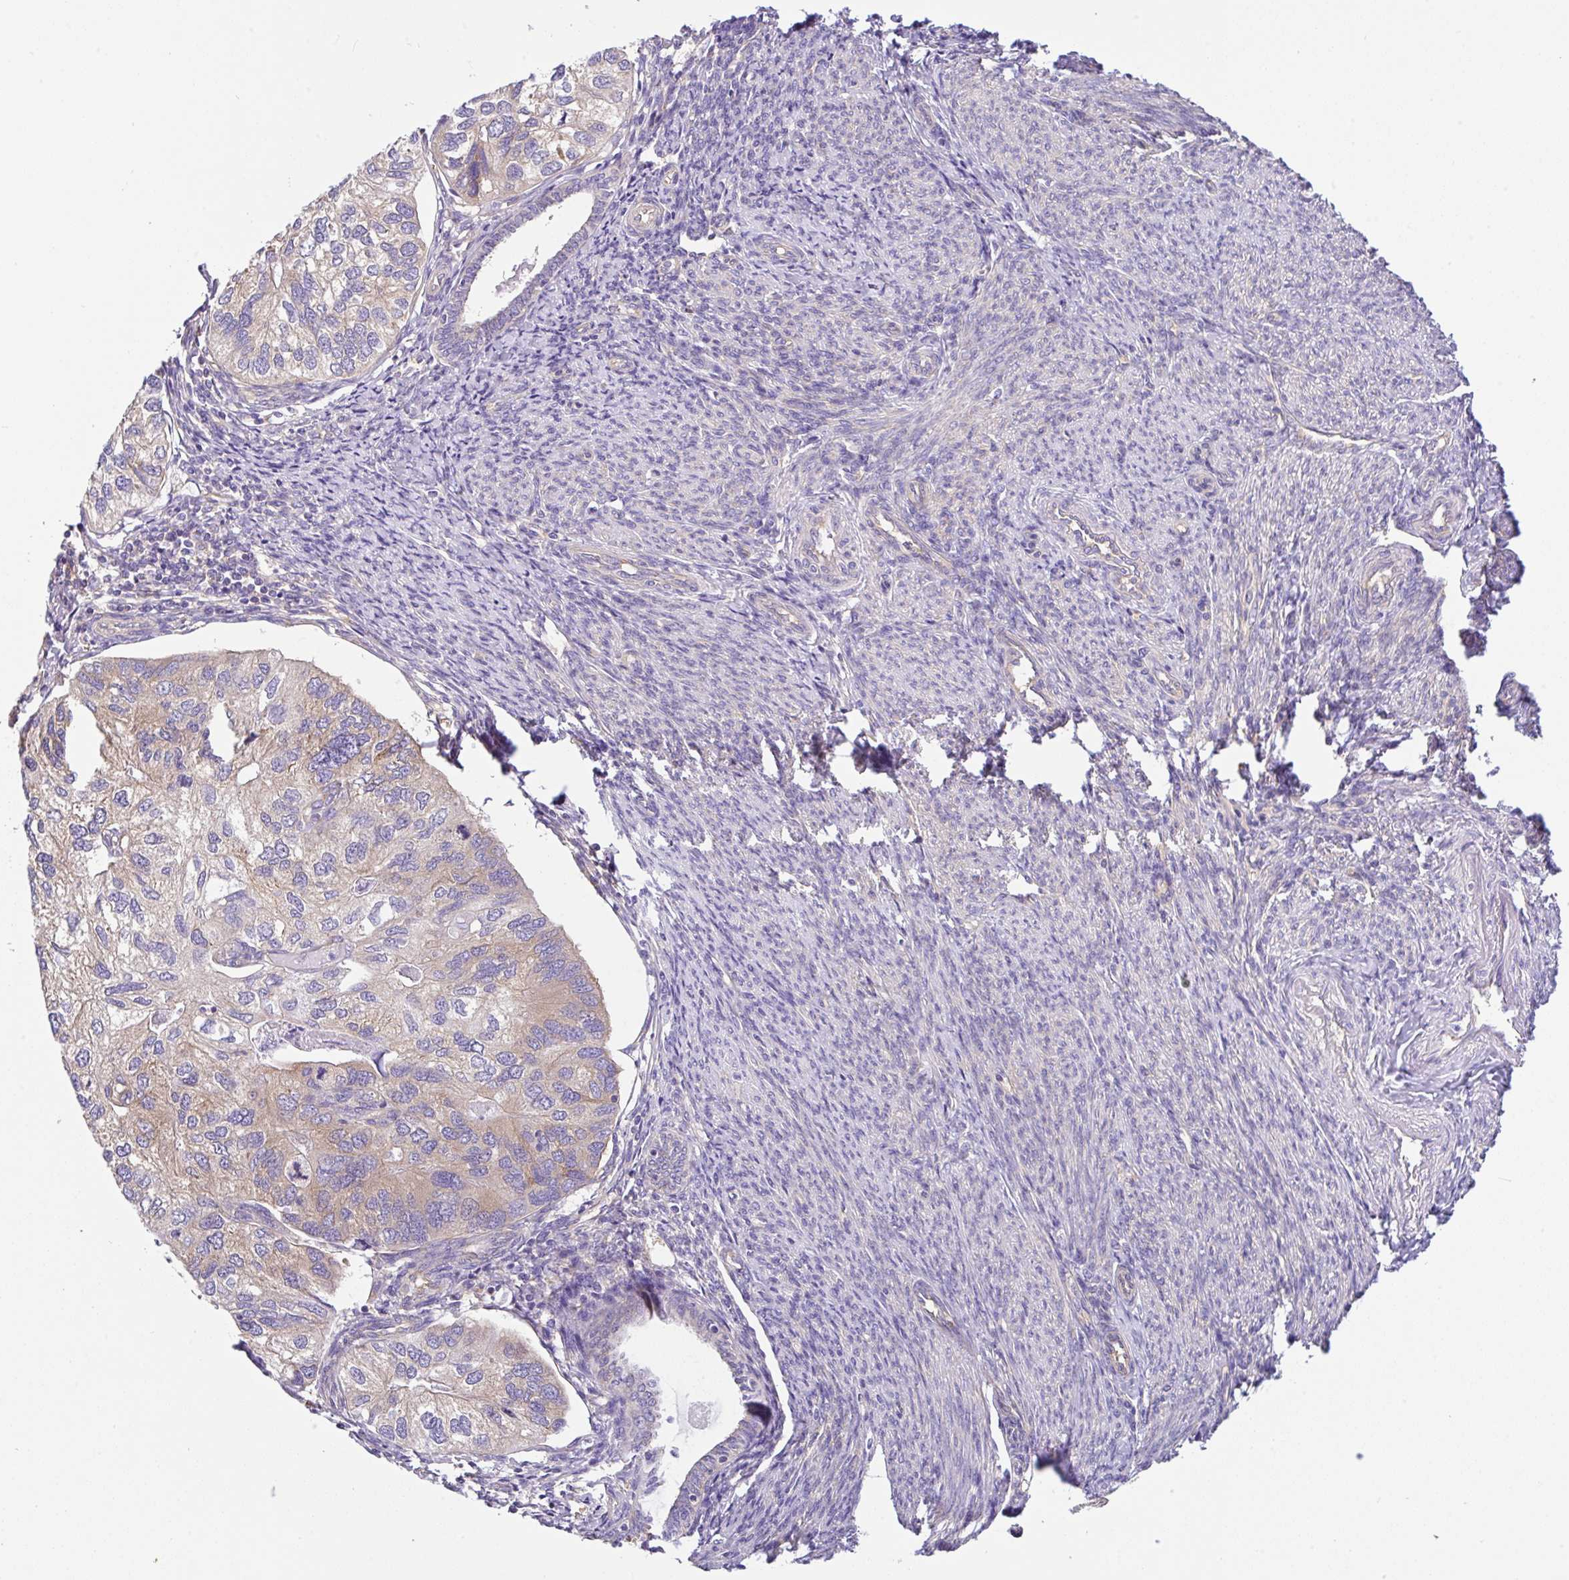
{"staining": {"intensity": "weak", "quantity": "<25%", "location": "cytoplasmic/membranous"}, "tissue": "endometrial cancer", "cell_type": "Tumor cells", "image_type": "cancer", "snomed": [{"axis": "morphology", "description": "Carcinoma, NOS"}, {"axis": "topography", "description": "Uterus"}], "caption": "A micrograph of human endometrial carcinoma is negative for staining in tumor cells.", "gene": "GFPT2", "patient": {"sex": "female", "age": 76}}